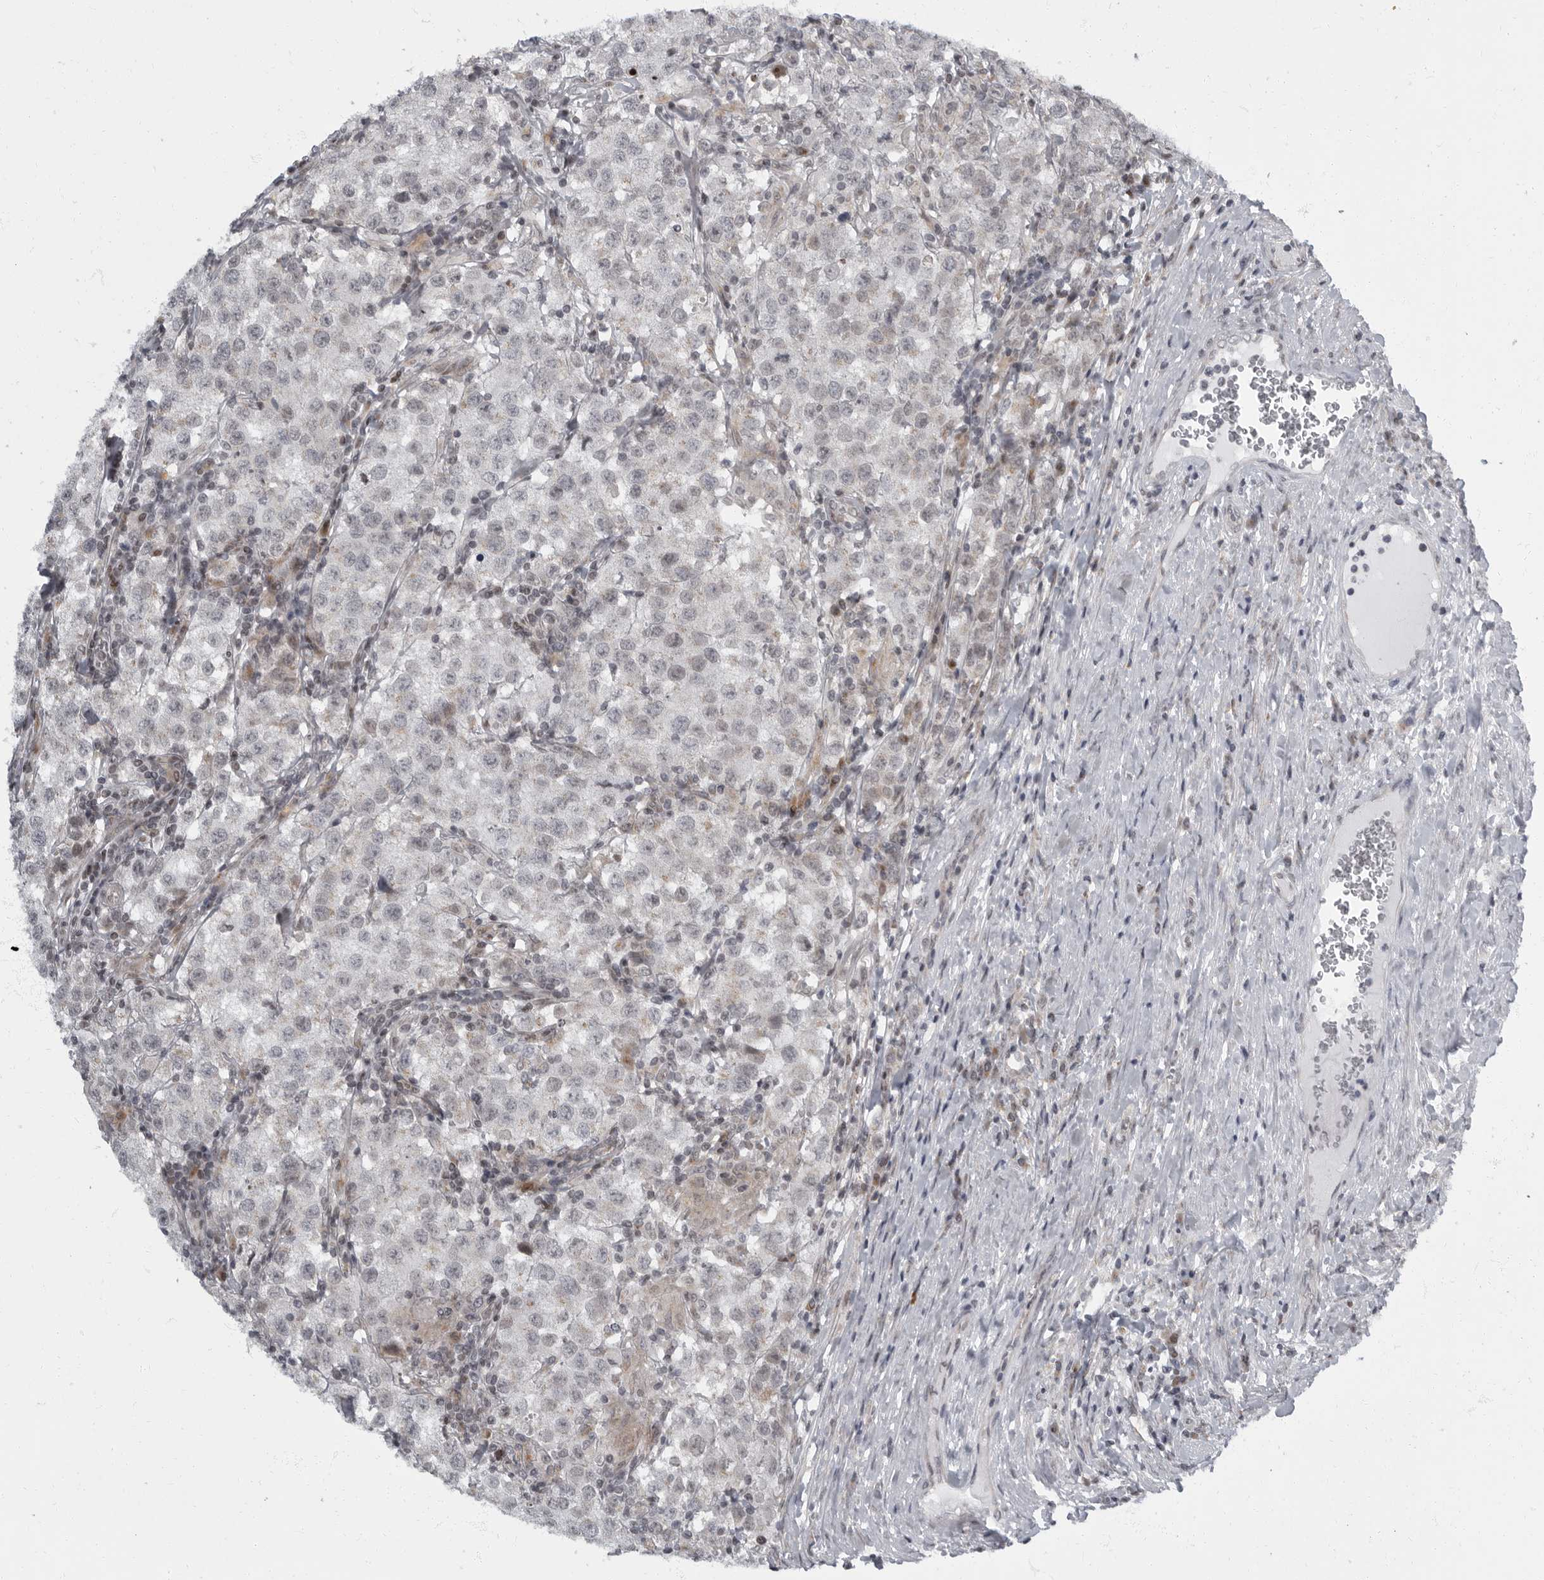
{"staining": {"intensity": "negative", "quantity": "none", "location": "none"}, "tissue": "testis cancer", "cell_type": "Tumor cells", "image_type": "cancer", "snomed": [{"axis": "morphology", "description": "Seminoma, NOS"}, {"axis": "morphology", "description": "Carcinoma, Embryonal, NOS"}, {"axis": "topography", "description": "Testis"}], "caption": "A histopathology image of human seminoma (testis) is negative for staining in tumor cells.", "gene": "EVI5", "patient": {"sex": "male", "age": 43}}